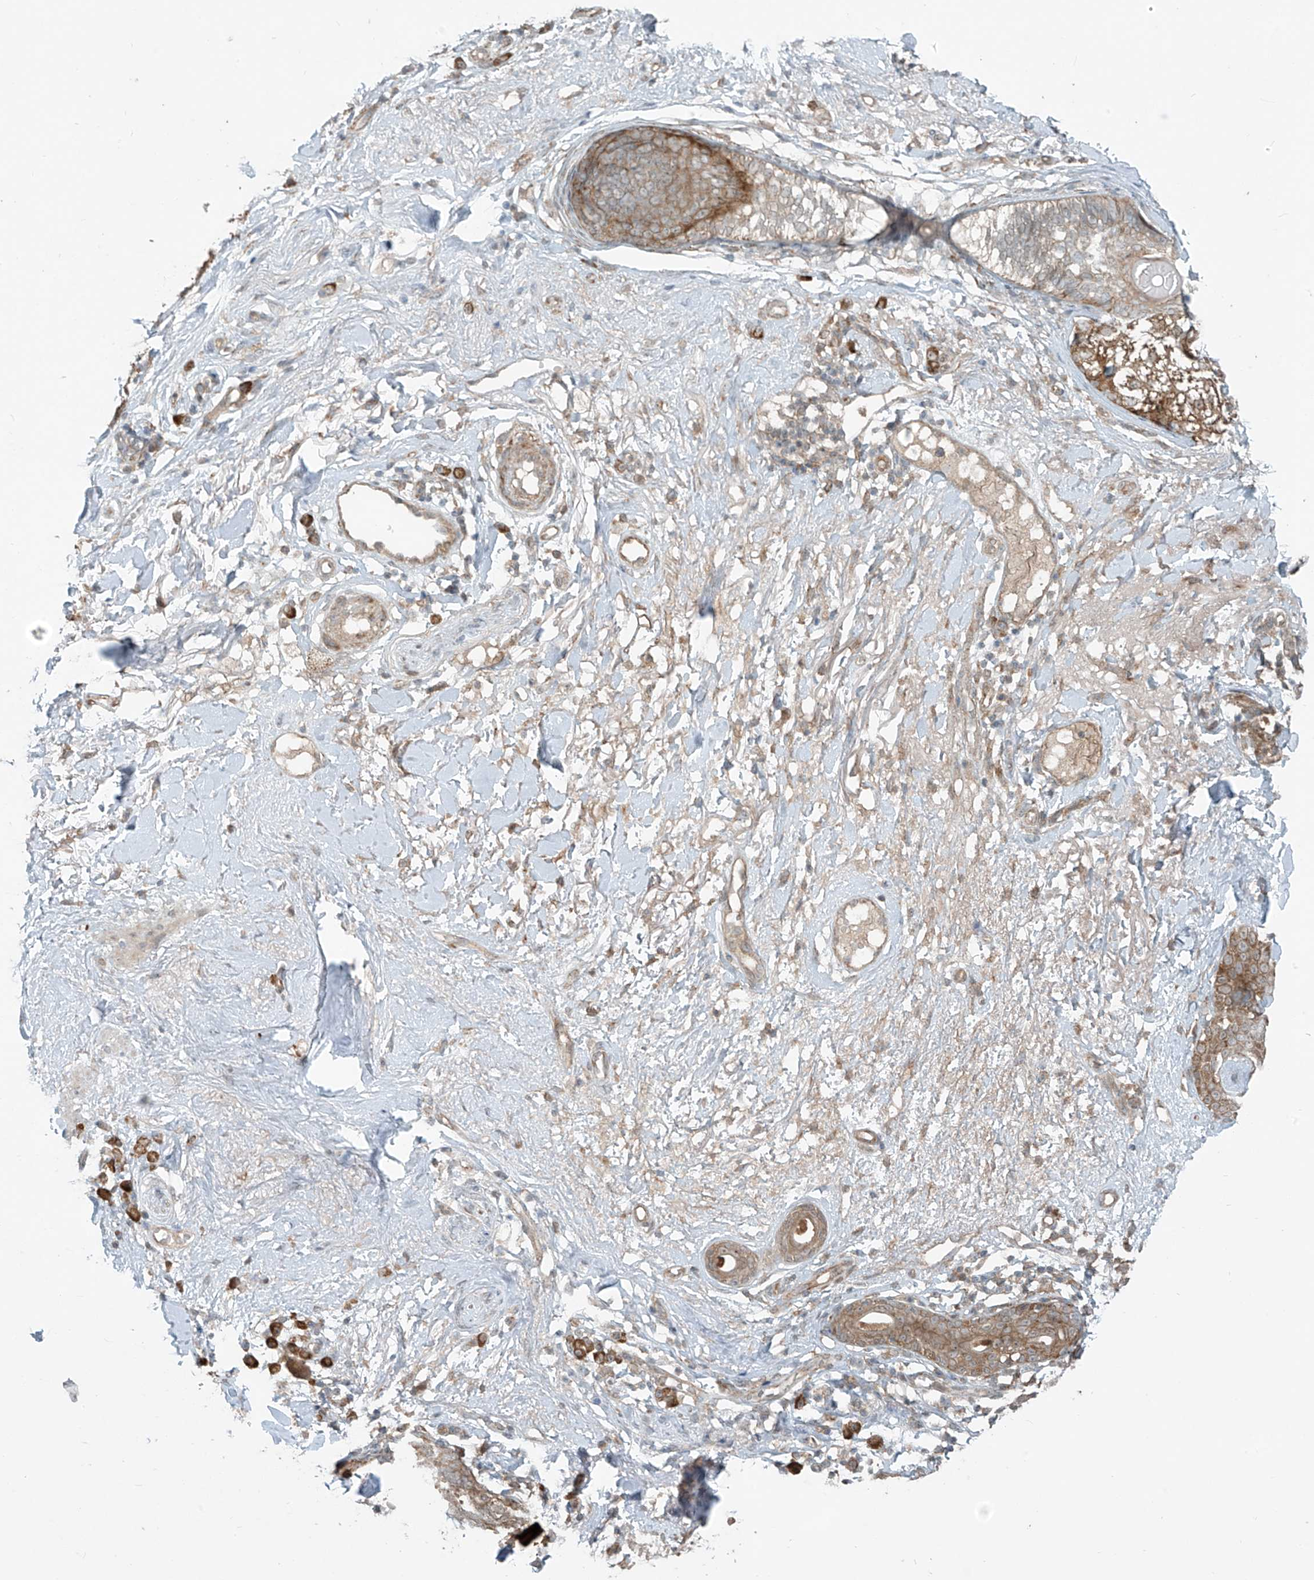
{"staining": {"intensity": "moderate", "quantity": ">75%", "location": "cytoplasmic/membranous"}, "tissue": "skin cancer", "cell_type": "Tumor cells", "image_type": "cancer", "snomed": [{"axis": "morphology", "description": "Basal cell carcinoma"}, {"axis": "topography", "description": "Skin"}], "caption": "DAB (3,3'-diaminobenzidine) immunohistochemical staining of human skin cancer (basal cell carcinoma) displays moderate cytoplasmic/membranous protein positivity in about >75% of tumor cells.", "gene": "KATNIP", "patient": {"sex": "male", "age": 85}}